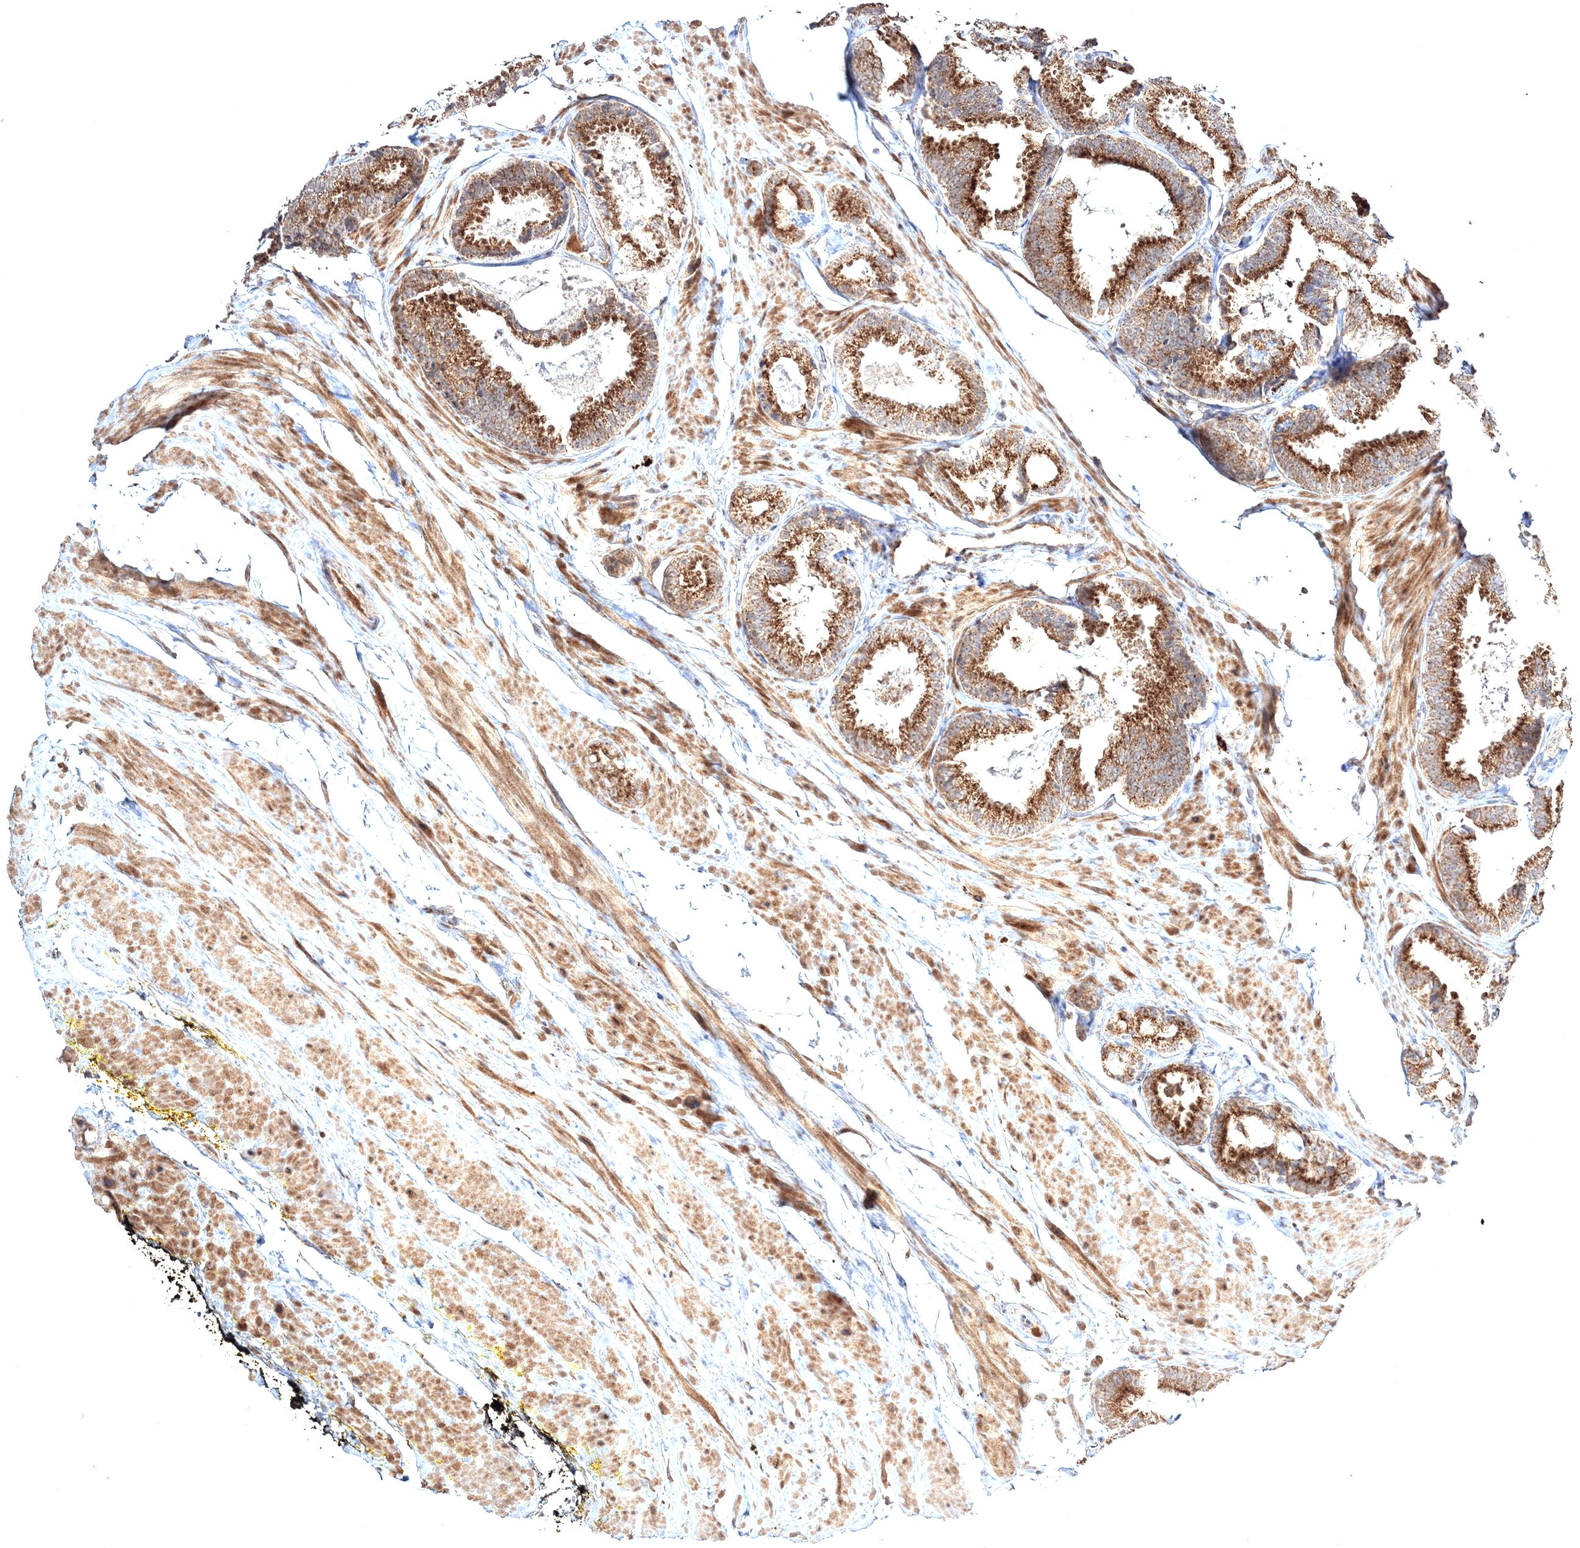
{"staining": {"intensity": "strong", "quantity": ">75%", "location": "cytoplasmic/membranous"}, "tissue": "prostate cancer", "cell_type": "Tumor cells", "image_type": "cancer", "snomed": [{"axis": "morphology", "description": "Adenocarcinoma, Low grade"}, {"axis": "topography", "description": "Prostate"}], "caption": "A micrograph showing strong cytoplasmic/membranous staining in approximately >75% of tumor cells in low-grade adenocarcinoma (prostate), as visualized by brown immunohistochemical staining.", "gene": "PEX13", "patient": {"sex": "male", "age": 71}}